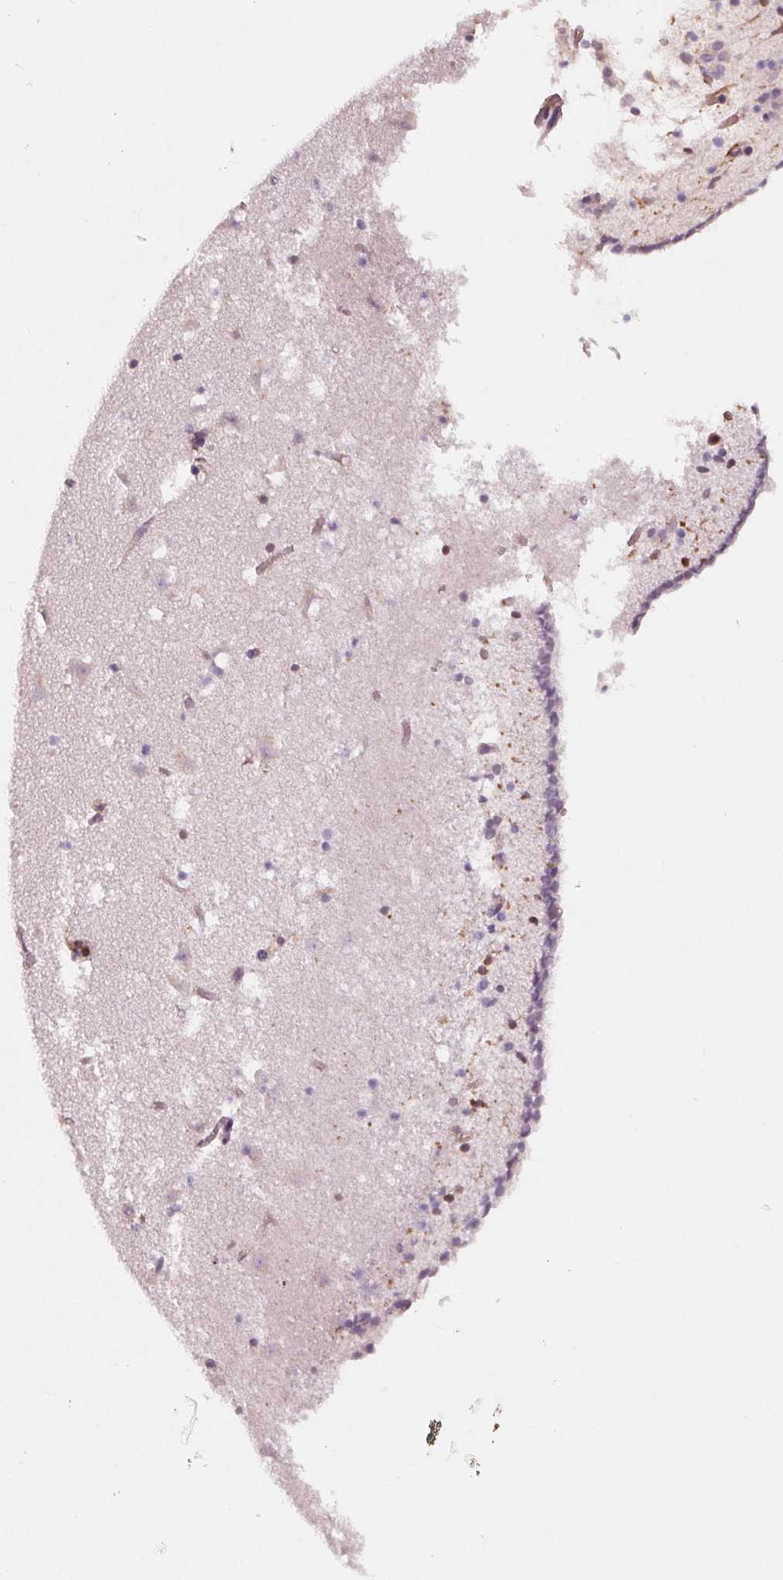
{"staining": {"intensity": "negative", "quantity": "none", "location": "none"}, "tissue": "caudate", "cell_type": "Glial cells", "image_type": "normal", "snomed": [{"axis": "morphology", "description": "Normal tissue, NOS"}, {"axis": "topography", "description": "Lateral ventricle wall"}], "caption": "Glial cells are negative for brown protein staining in benign caudate. (Stains: DAB (3,3'-diaminobenzidine) immunohistochemistry with hematoxylin counter stain, Microscopy: brightfield microscopy at high magnification).", "gene": "ARHGAP25", "patient": {"sex": "female", "age": 42}}